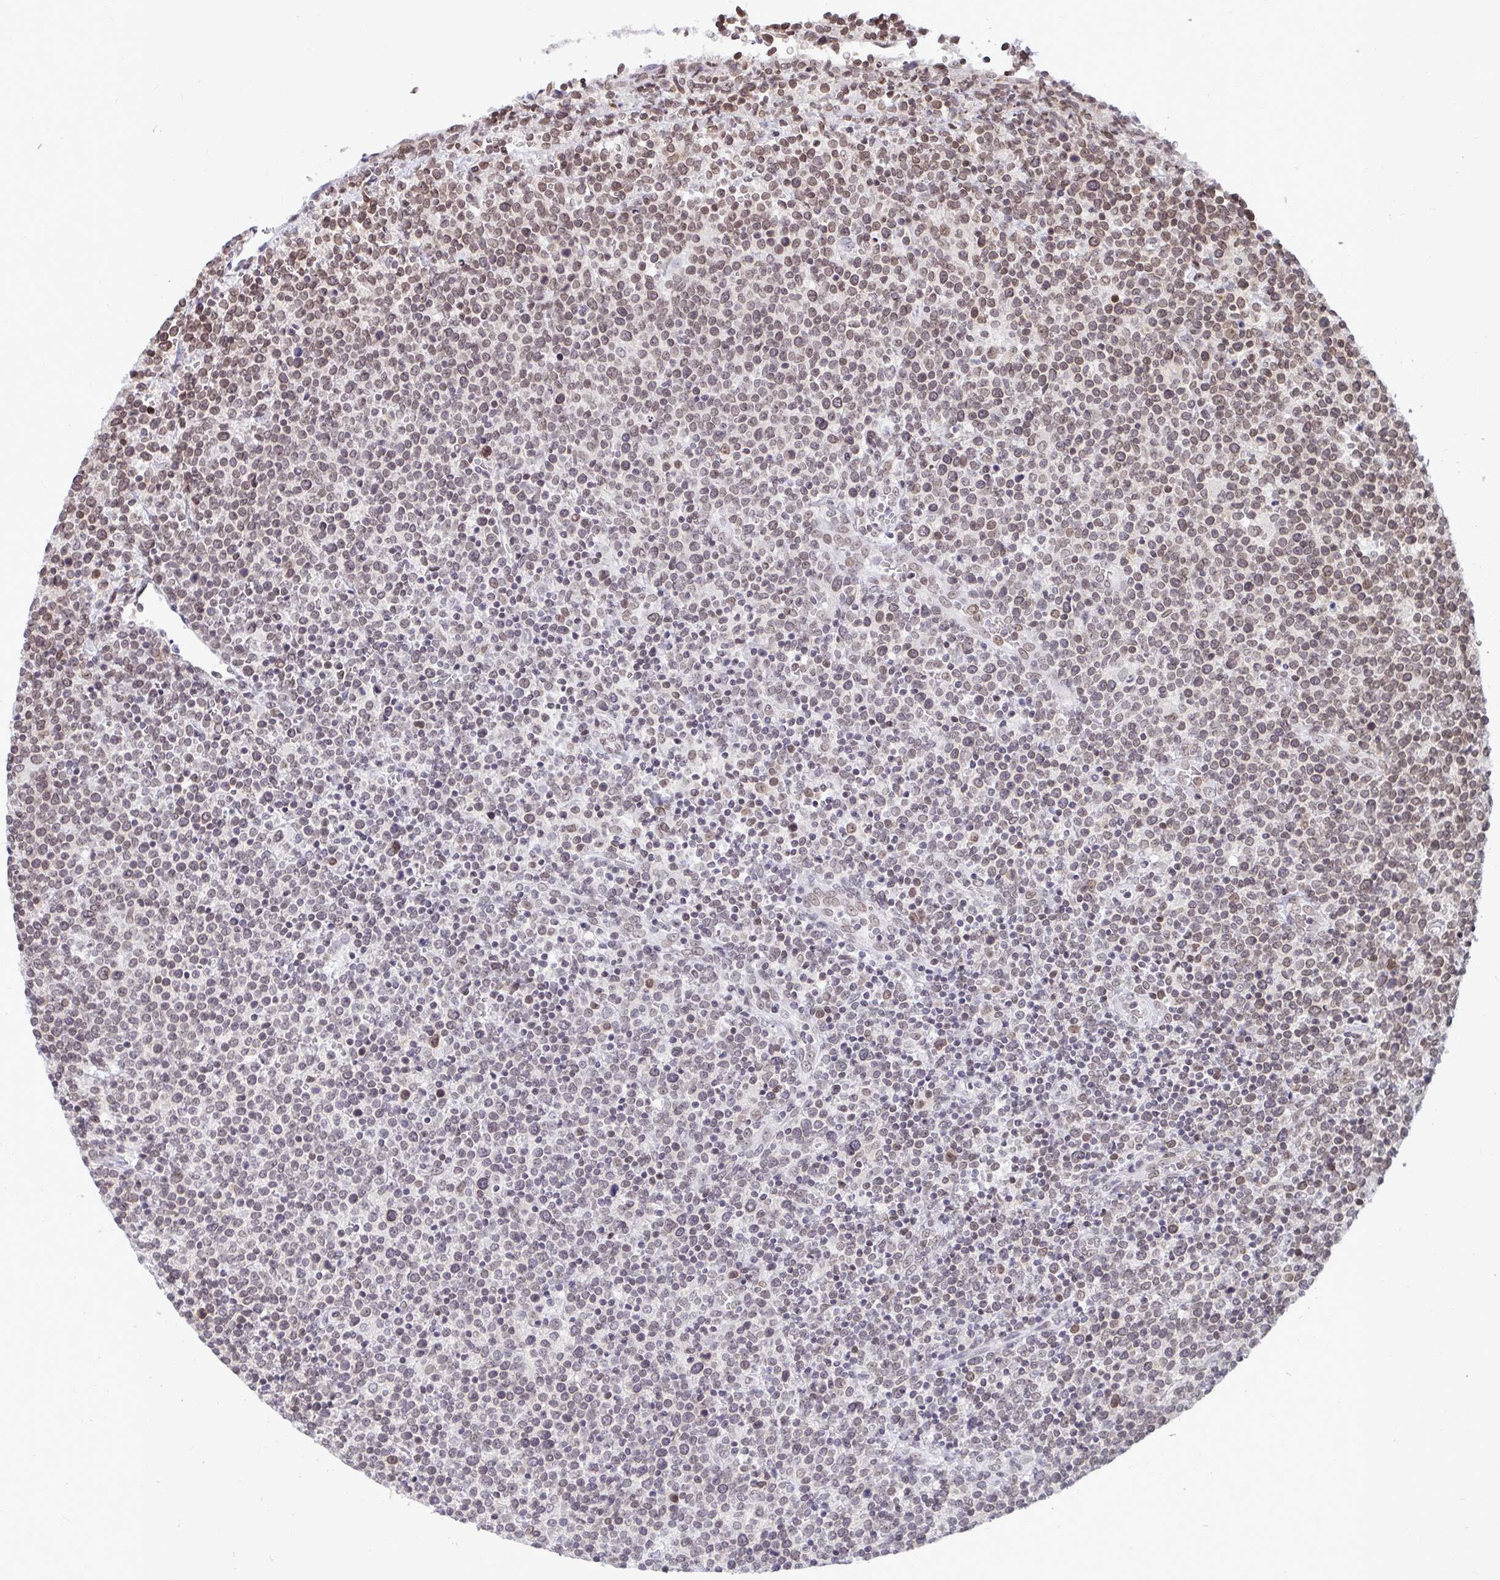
{"staining": {"intensity": "moderate", "quantity": "25%-75%", "location": "nuclear"}, "tissue": "lymphoma", "cell_type": "Tumor cells", "image_type": "cancer", "snomed": [{"axis": "morphology", "description": "Malignant lymphoma, non-Hodgkin's type, High grade"}, {"axis": "topography", "description": "Lymph node"}], "caption": "Immunohistochemical staining of human high-grade malignant lymphoma, non-Hodgkin's type exhibits moderate nuclear protein staining in about 25%-75% of tumor cells.", "gene": "JPT1", "patient": {"sex": "male", "age": 61}}